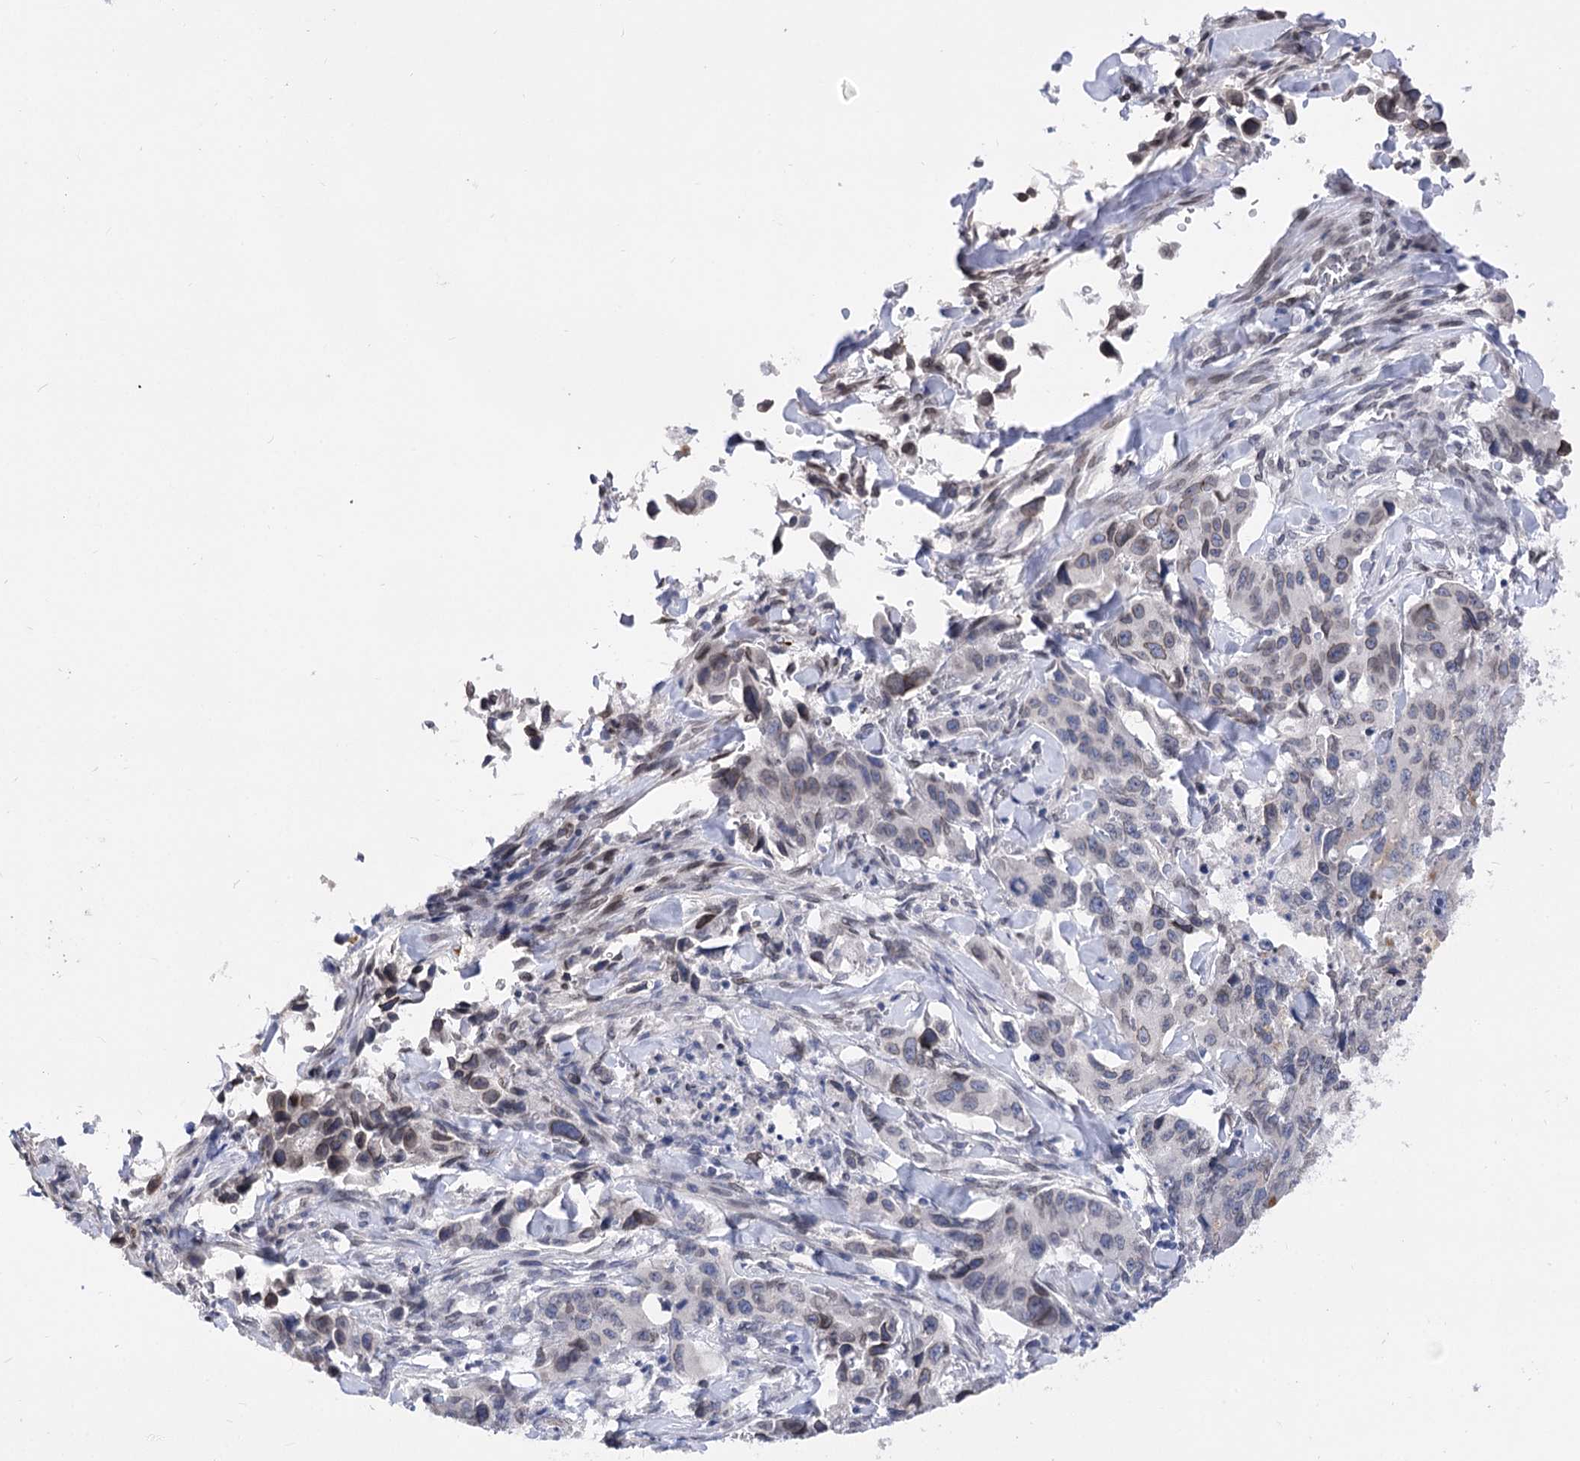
{"staining": {"intensity": "weak", "quantity": "<25%", "location": "cytoplasmic/membranous"}, "tissue": "lung cancer", "cell_type": "Tumor cells", "image_type": "cancer", "snomed": [{"axis": "morphology", "description": "Adenocarcinoma, NOS"}, {"axis": "topography", "description": "Lung"}], "caption": "Lung cancer (adenocarcinoma) stained for a protein using immunohistochemistry shows no expression tumor cells.", "gene": "TMEM201", "patient": {"sex": "female", "age": 51}}